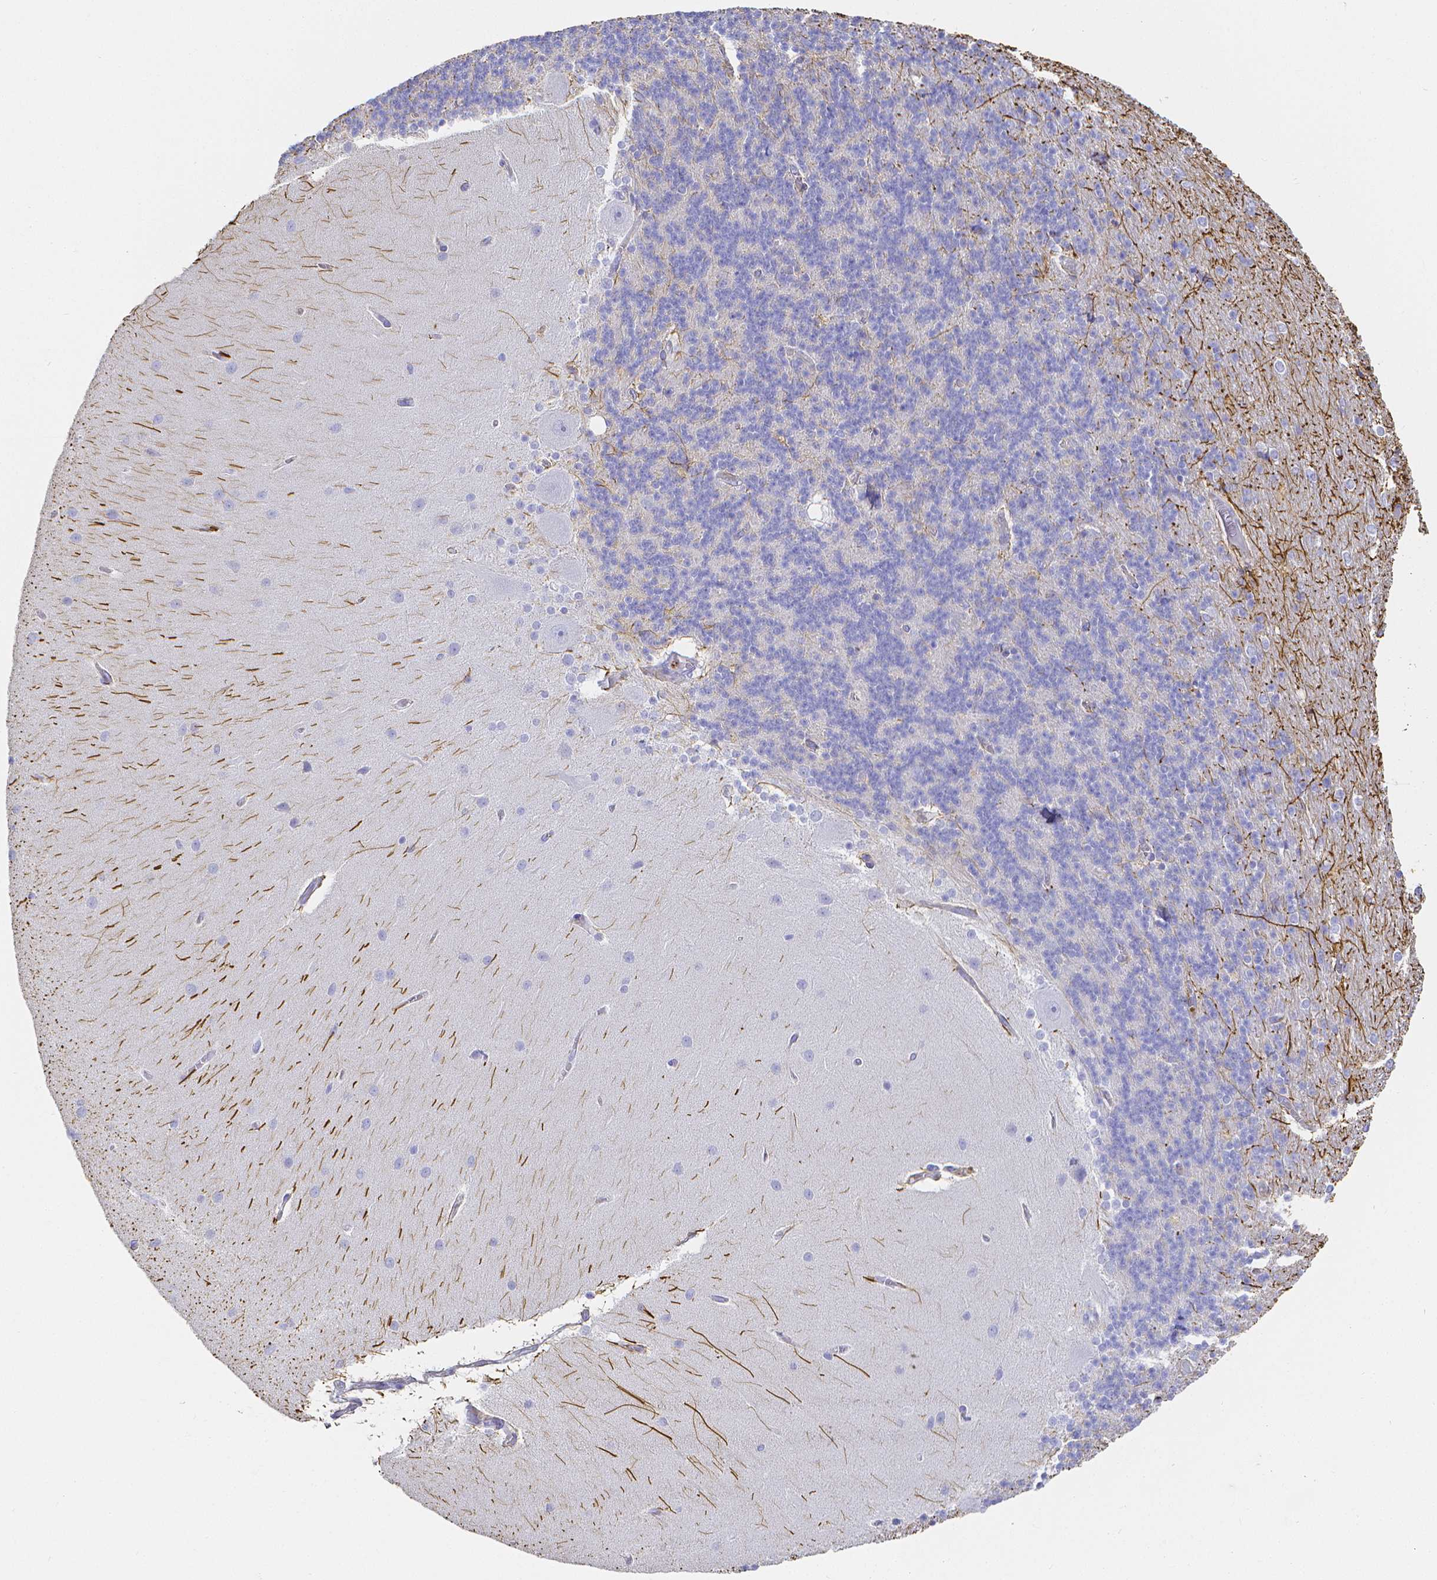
{"staining": {"intensity": "strong", "quantity": "<25%", "location": "cytoplasmic/membranous"}, "tissue": "cerebellum", "cell_type": "Cells in granular layer", "image_type": "normal", "snomed": [{"axis": "morphology", "description": "Normal tissue, NOS"}, {"axis": "topography", "description": "Cerebellum"}], "caption": "Strong cytoplasmic/membranous protein expression is appreciated in about <25% of cells in granular layer in cerebellum. The protein is shown in brown color, while the nuclei are stained blue.", "gene": "SMURF1", "patient": {"sex": "female", "age": 54}}